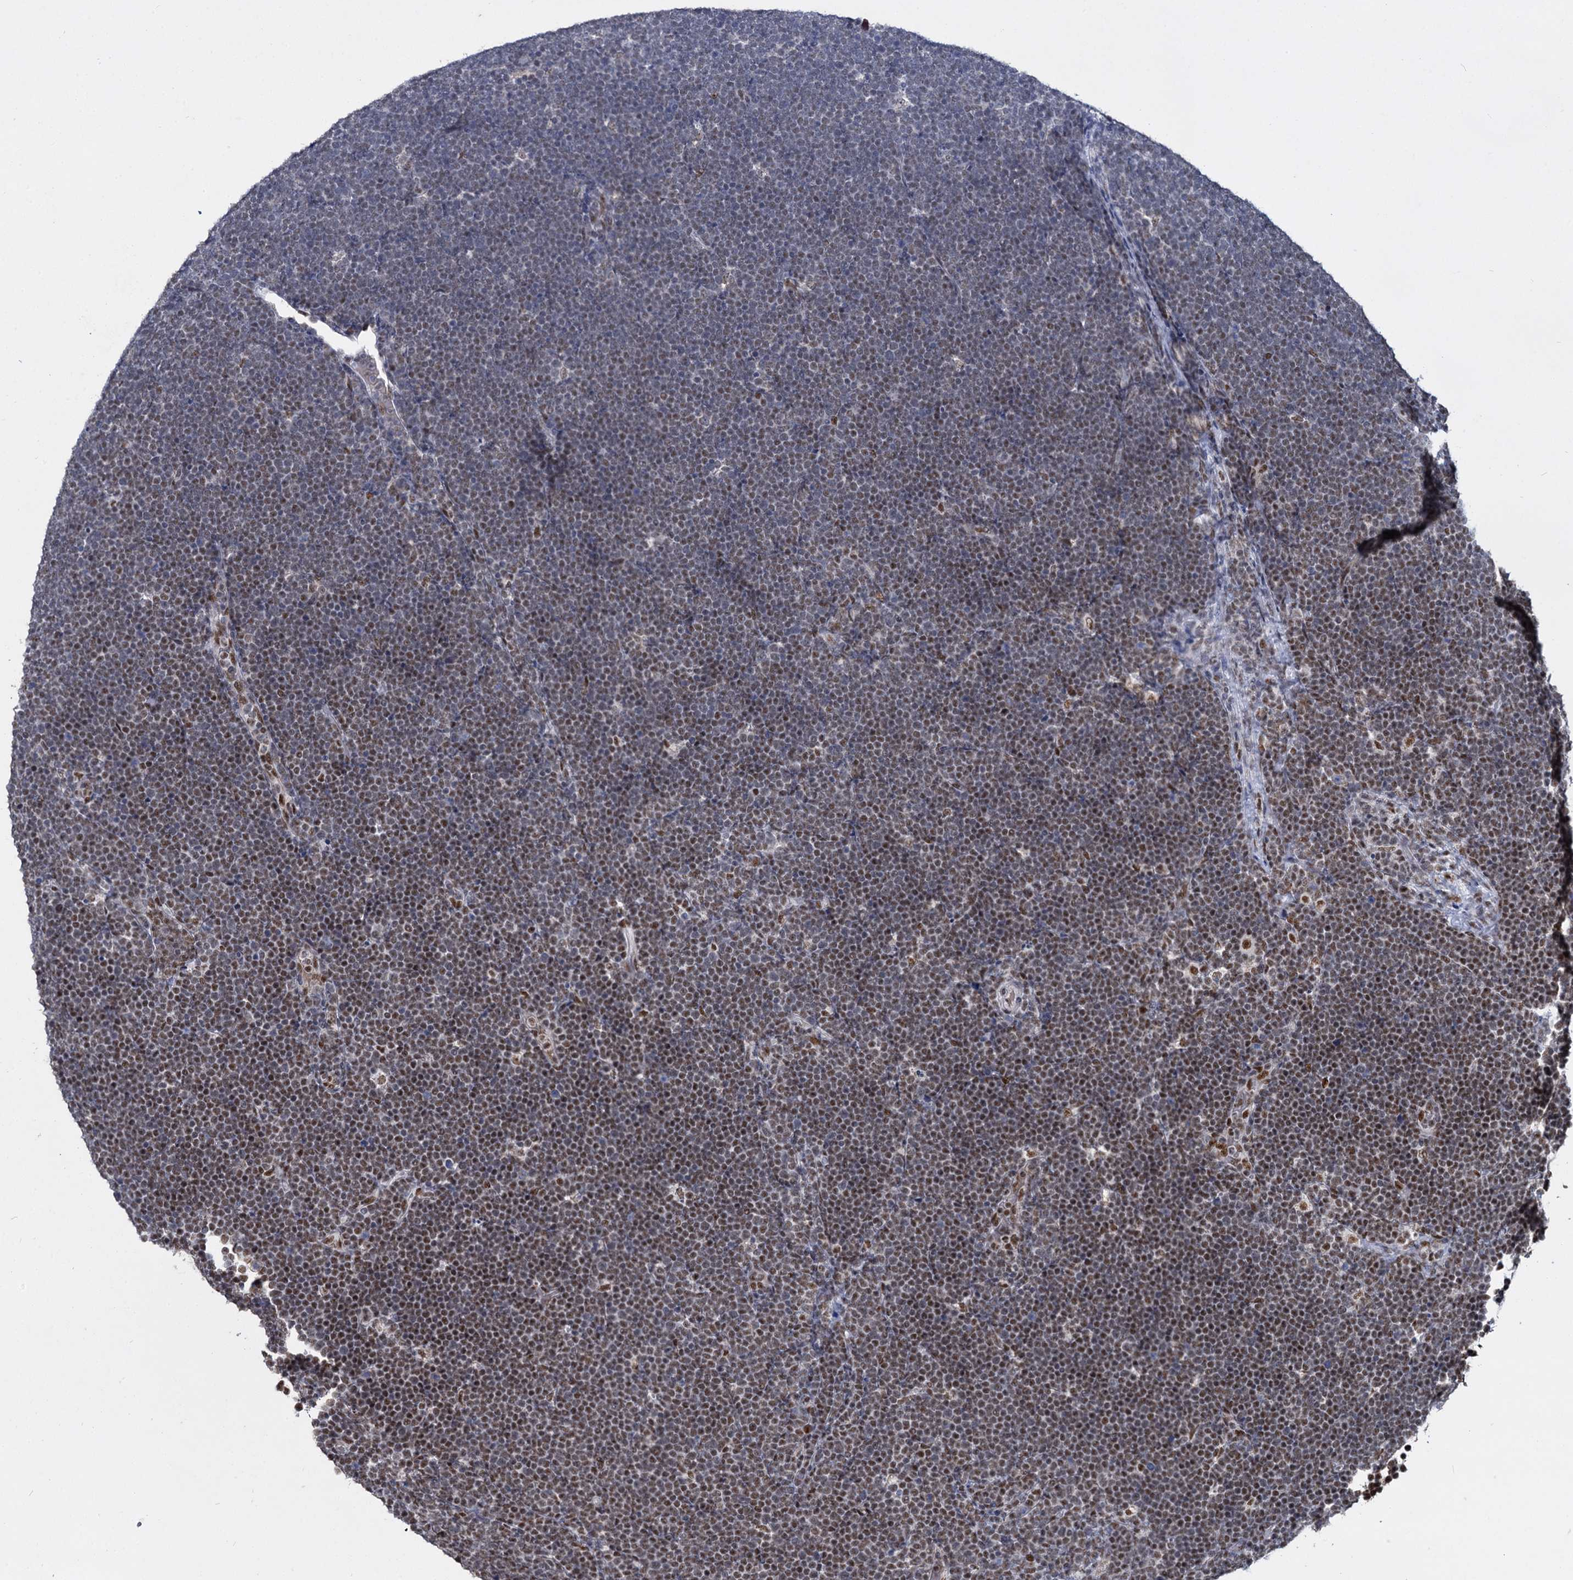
{"staining": {"intensity": "moderate", "quantity": "25%-75%", "location": "nuclear"}, "tissue": "lymphoma", "cell_type": "Tumor cells", "image_type": "cancer", "snomed": [{"axis": "morphology", "description": "Malignant lymphoma, non-Hodgkin's type, High grade"}, {"axis": "topography", "description": "Lymph node"}], "caption": "Protein staining of lymphoma tissue displays moderate nuclear staining in about 25%-75% of tumor cells.", "gene": "RPUSD4", "patient": {"sex": "male", "age": 13}}